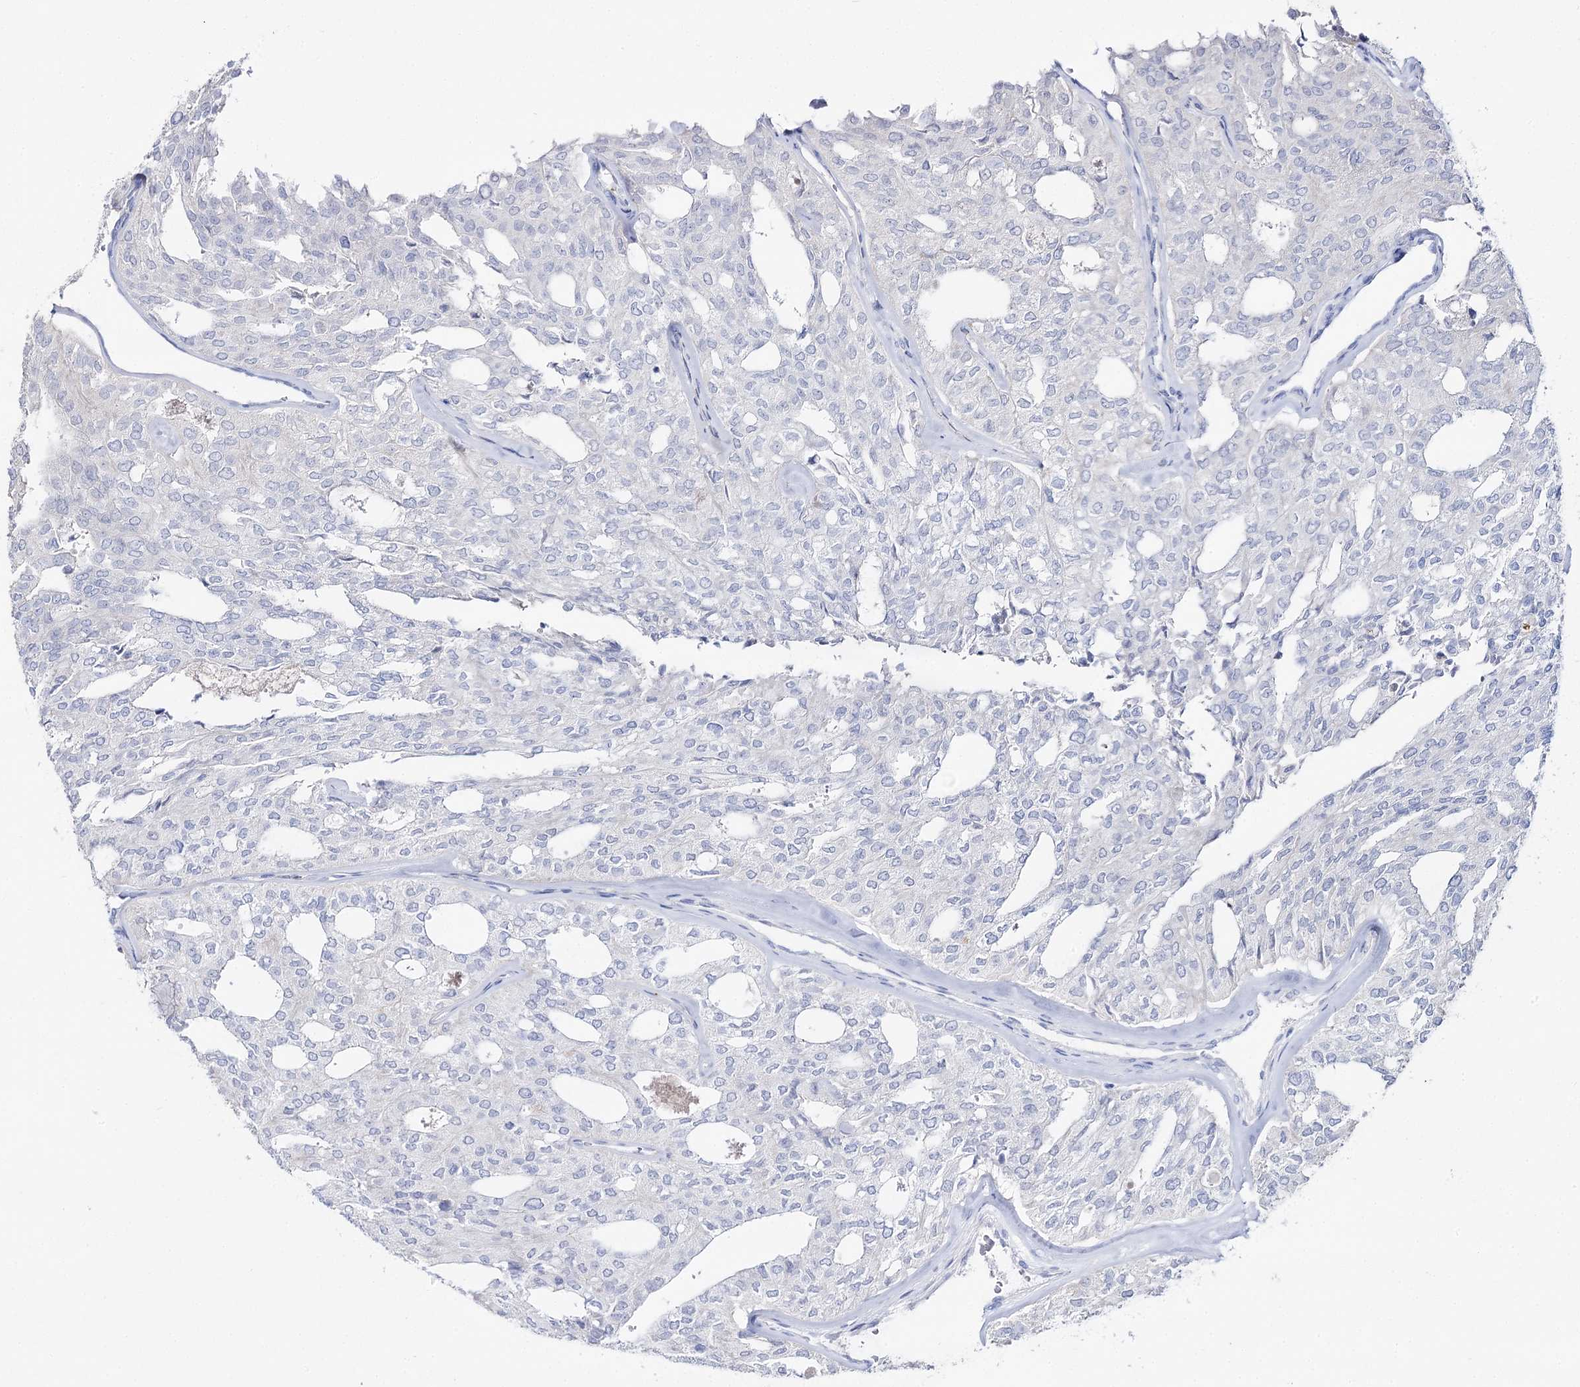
{"staining": {"intensity": "negative", "quantity": "none", "location": "none"}, "tissue": "thyroid cancer", "cell_type": "Tumor cells", "image_type": "cancer", "snomed": [{"axis": "morphology", "description": "Follicular adenoma carcinoma, NOS"}, {"axis": "topography", "description": "Thyroid gland"}], "caption": "This photomicrograph is of thyroid cancer (follicular adenoma carcinoma) stained with IHC to label a protein in brown with the nuclei are counter-stained blue. There is no expression in tumor cells.", "gene": "SLC3A1", "patient": {"sex": "male", "age": 75}}